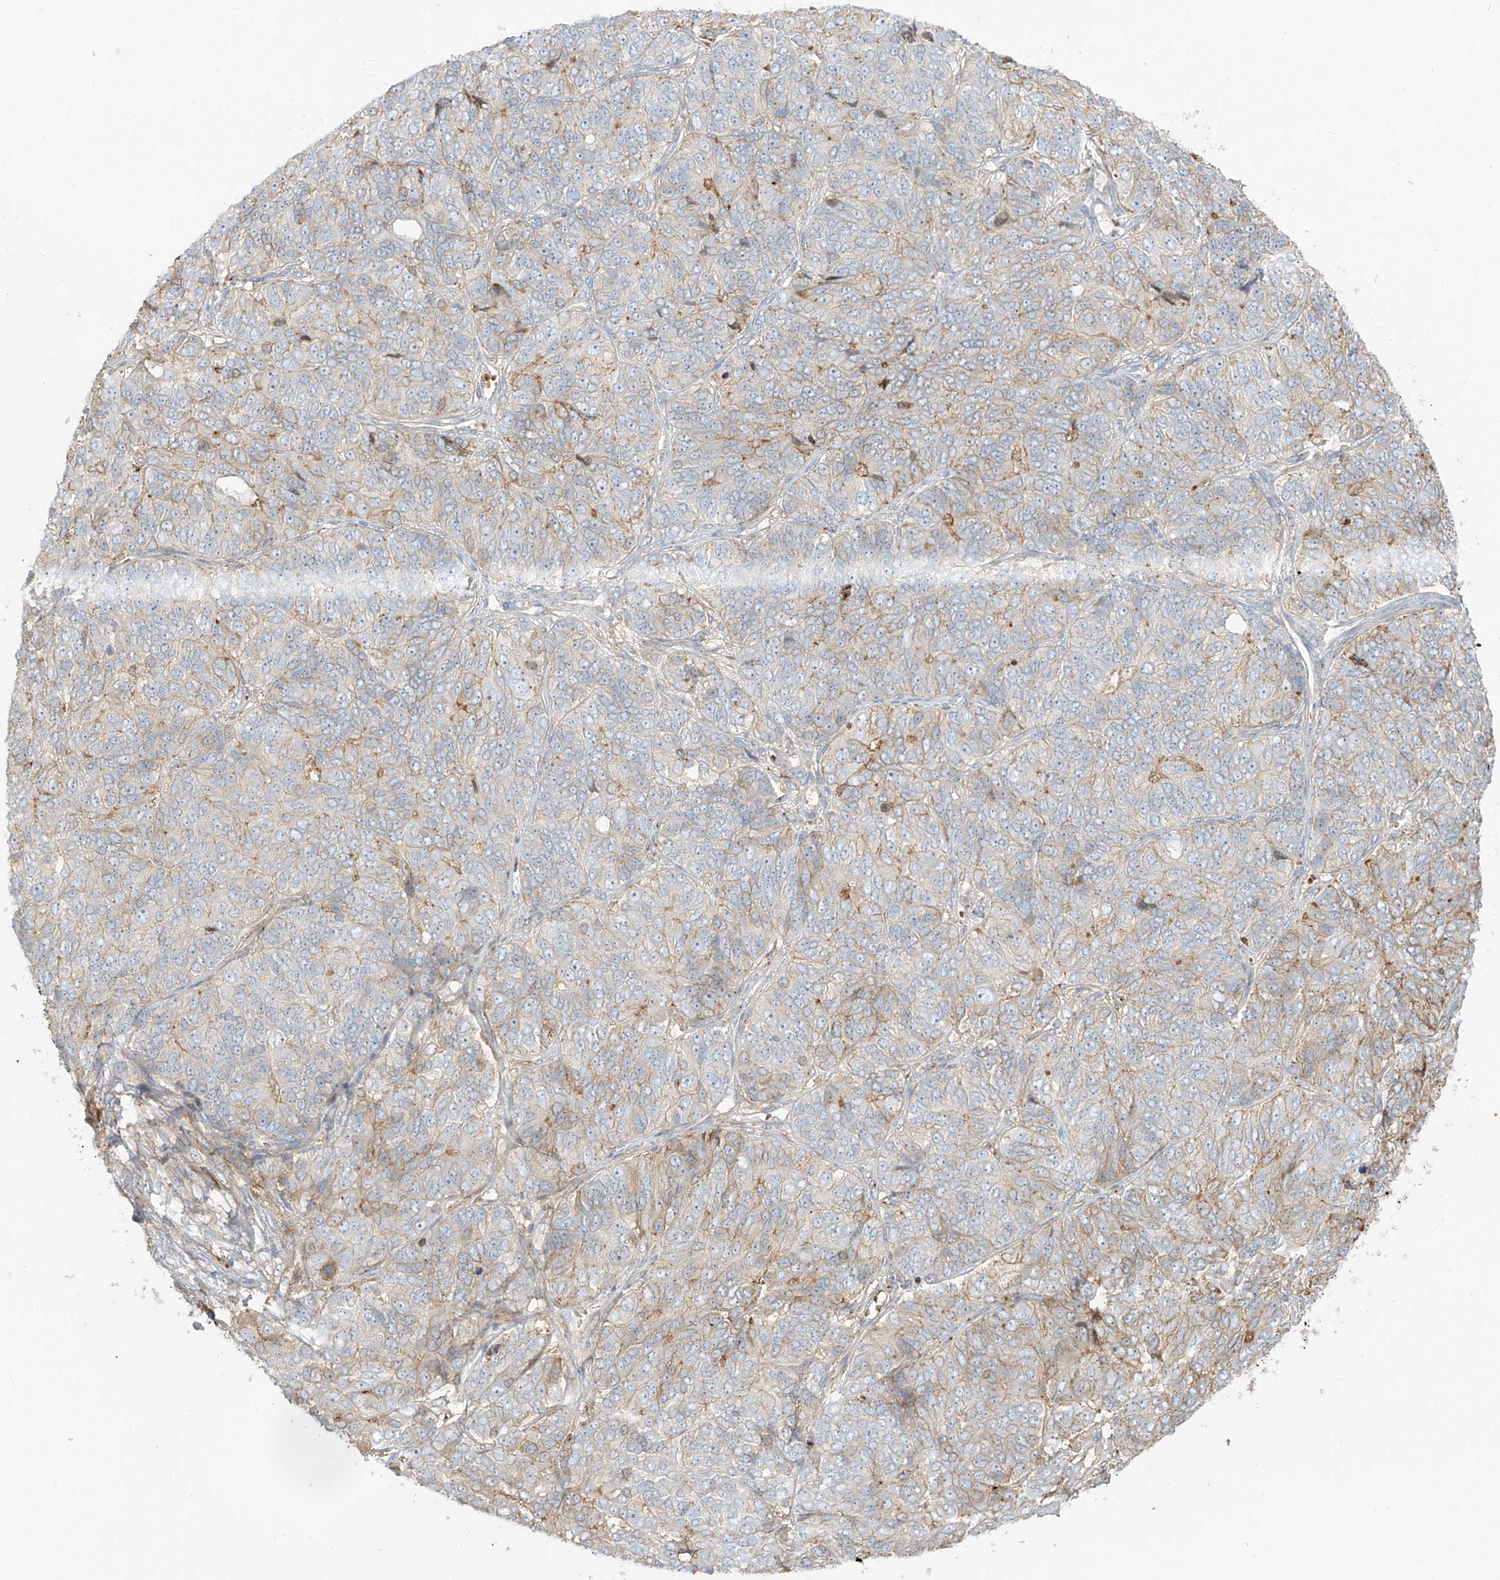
{"staining": {"intensity": "weak", "quantity": "<25%", "location": "cytoplasmic/membranous"}, "tissue": "ovarian cancer", "cell_type": "Tumor cells", "image_type": "cancer", "snomed": [{"axis": "morphology", "description": "Carcinoma, endometroid"}, {"axis": "topography", "description": "Ovary"}], "caption": "High power microscopy histopathology image of an immunohistochemistry histopathology image of ovarian cancer (endometroid carcinoma), revealing no significant expression in tumor cells.", "gene": "ZGRF1", "patient": {"sex": "female", "age": 51}}